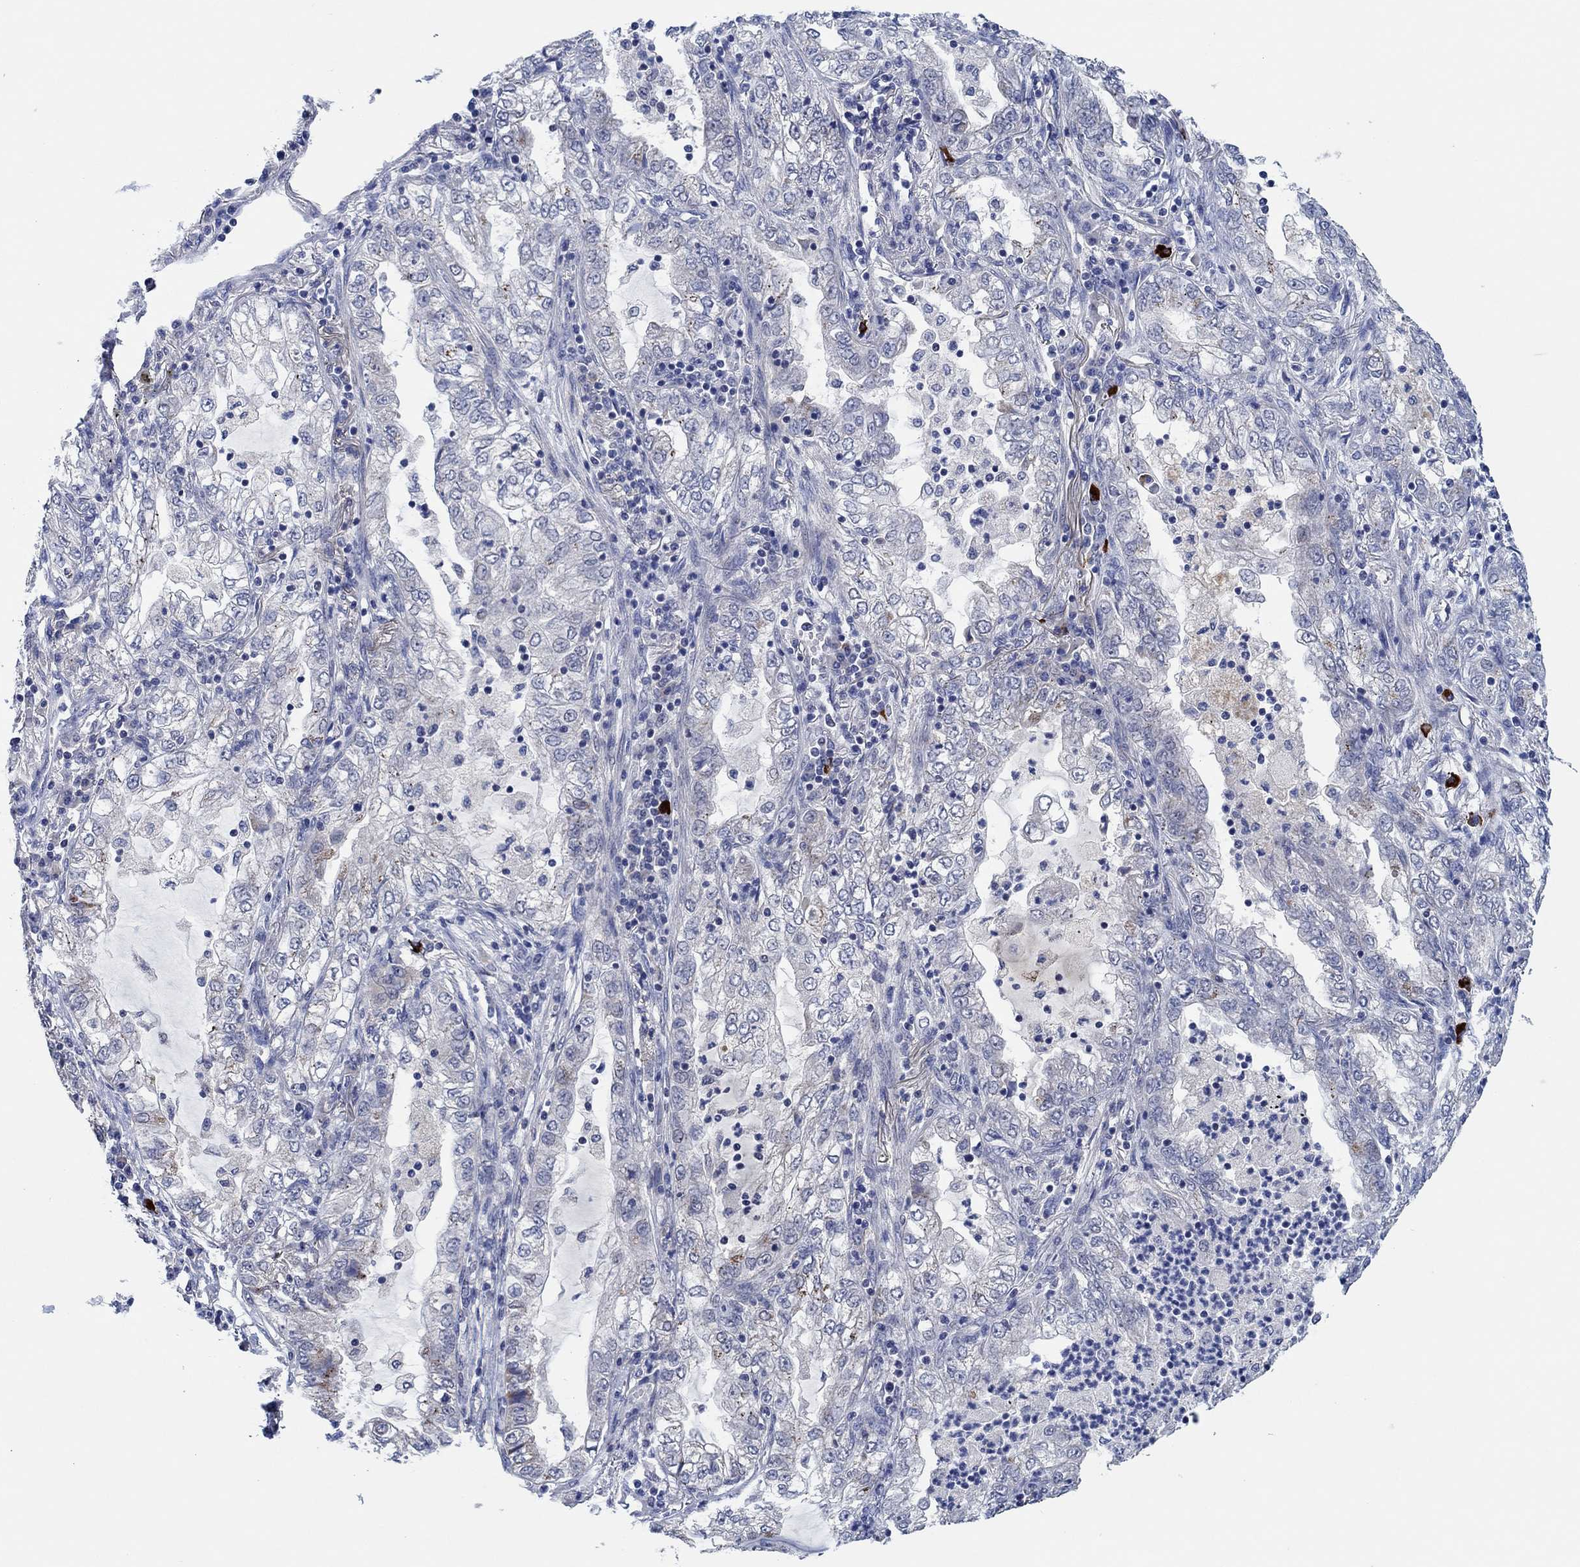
{"staining": {"intensity": "negative", "quantity": "none", "location": "none"}, "tissue": "lung cancer", "cell_type": "Tumor cells", "image_type": "cancer", "snomed": [{"axis": "morphology", "description": "Adenocarcinoma, NOS"}, {"axis": "topography", "description": "Lung"}], "caption": "Lung cancer was stained to show a protein in brown. There is no significant positivity in tumor cells. (DAB (3,3'-diaminobenzidine) immunohistochemistry visualized using brightfield microscopy, high magnification).", "gene": "PRRT3", "patient": {"sex": "female", "age": 73}}